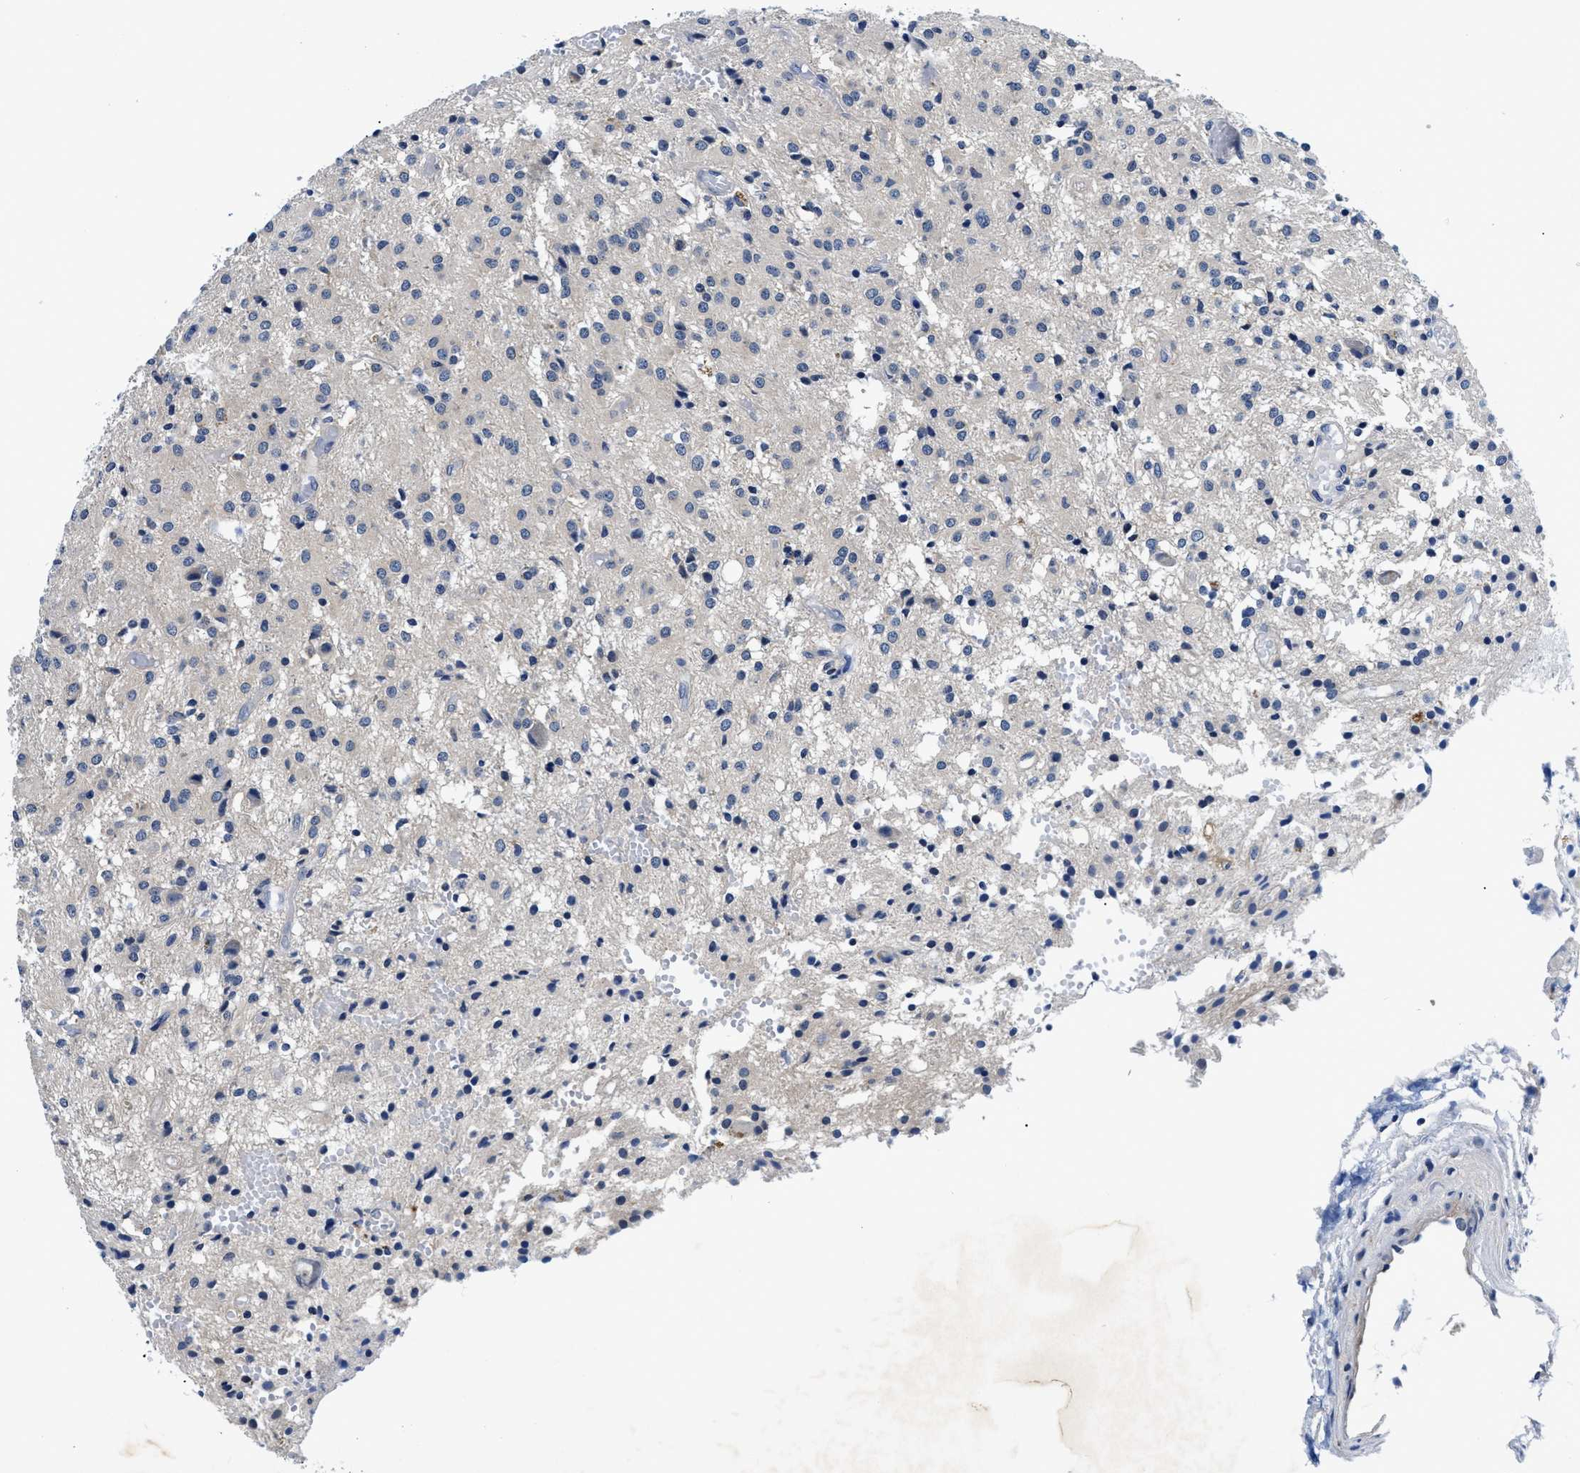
{"staining": {"intensity": "negative", "quantity": "none", "location": "none"}, "tissue": "glioma", "cell_type": "Tumor cells", "image_type": "cancer", "snomed": [{"axis": "morphology", "description": "Glioma, malignant, High grade"}, {"axis": "topography", "description": "Brain"}], "caption": "Tumor cells show no significant protein staining in glioma.", "gene": "MEA1", "patient": {"sex": "female", "age": 59}}